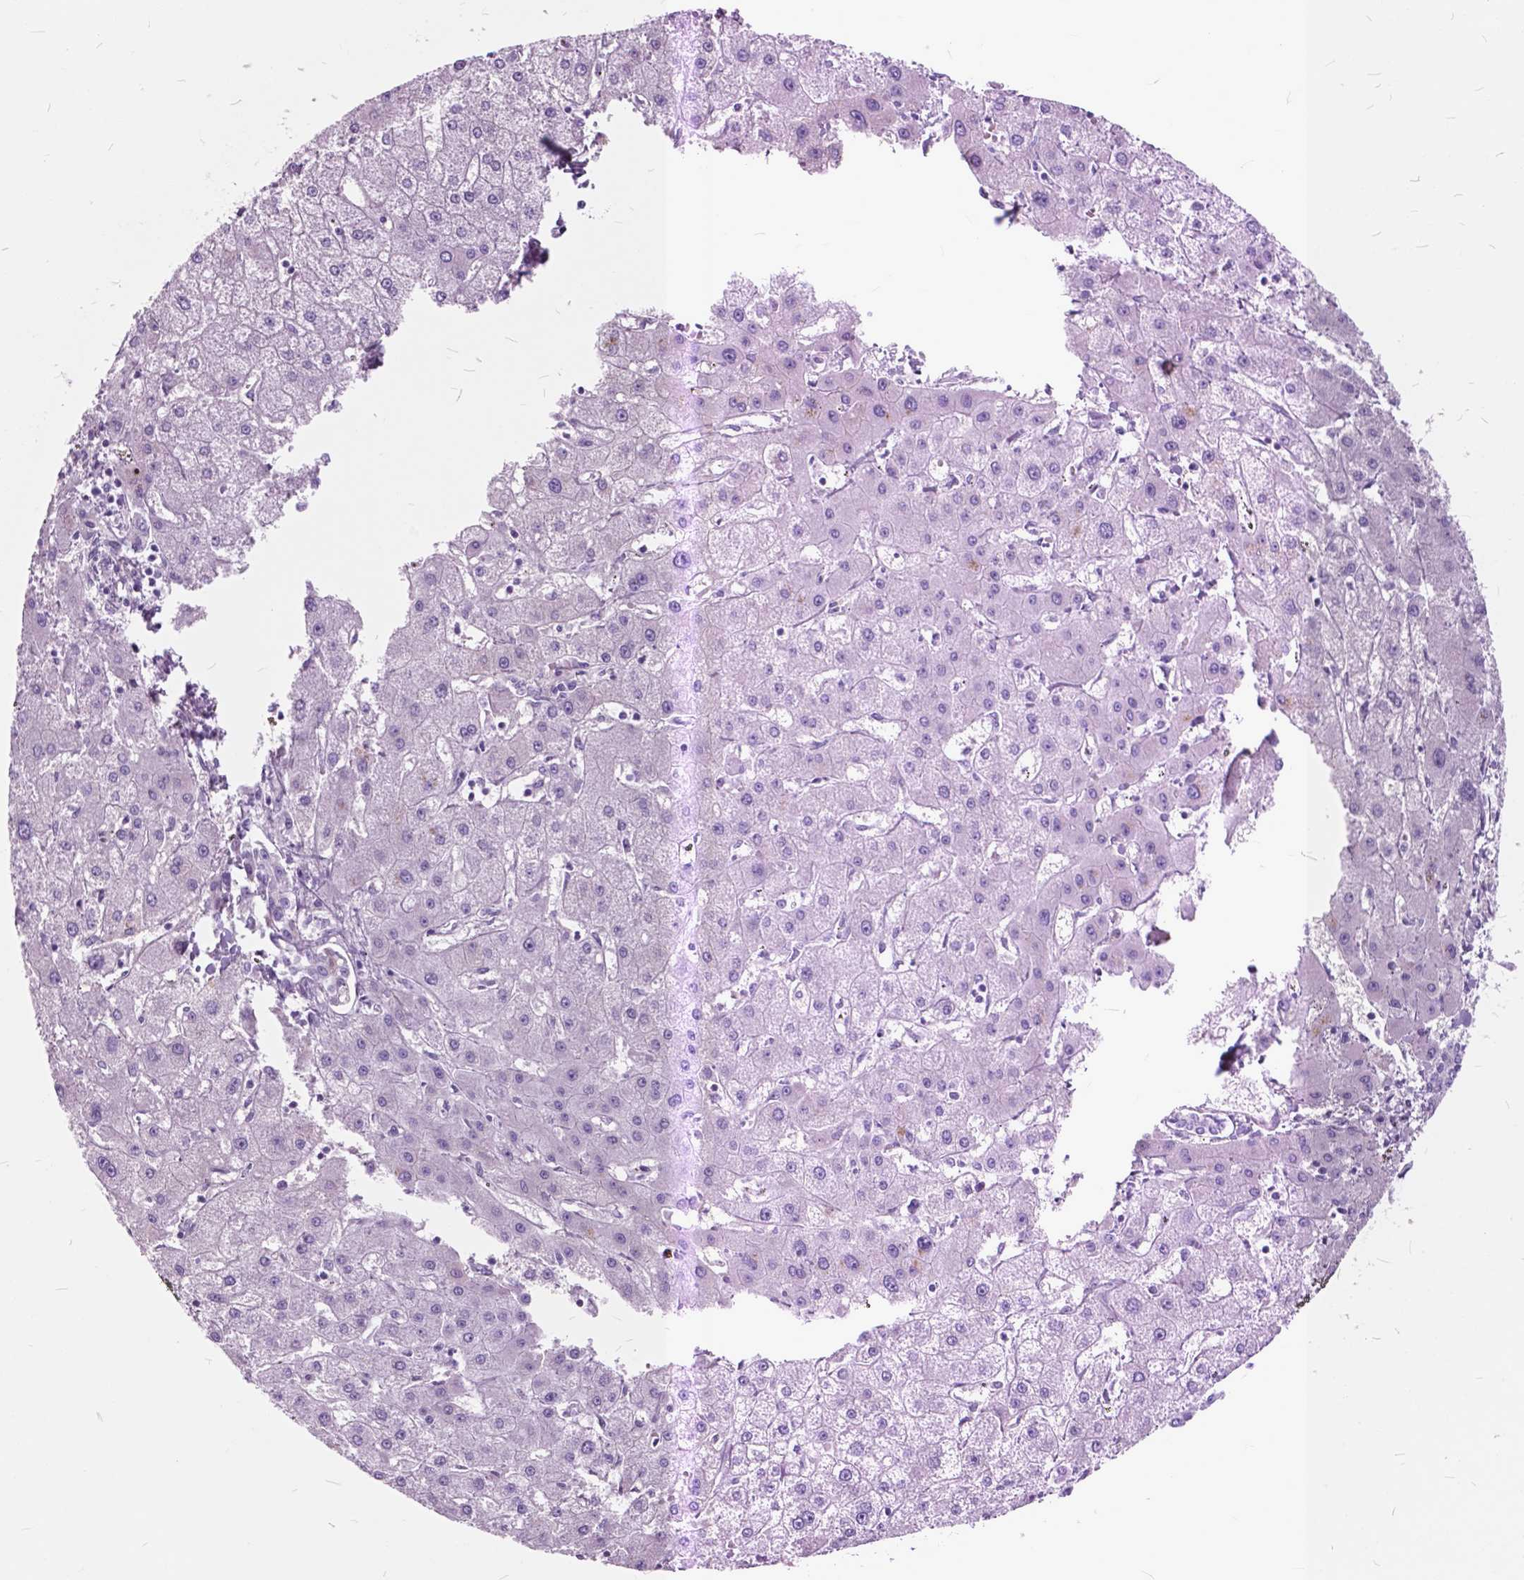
{"staining": {"intensity": "negative", "quantity": "none", "location": "none"}, "tissue": "liver cancer", "cell_type": "Tumor cells", "image_type": "cancer", "snomed": [{"axis": "morphology", "description": "Cholangiocarcinoma"}, {"axis": "topography", "description": "Liver"}], "caption": "Immunohistochemistry image of human cholangiocarcinoma (liver) stained for a protein (brown), which exhibits no positivity in tumor cells.", "gene": "GDF9", "patient": {"sex": "female", "age": 60}}